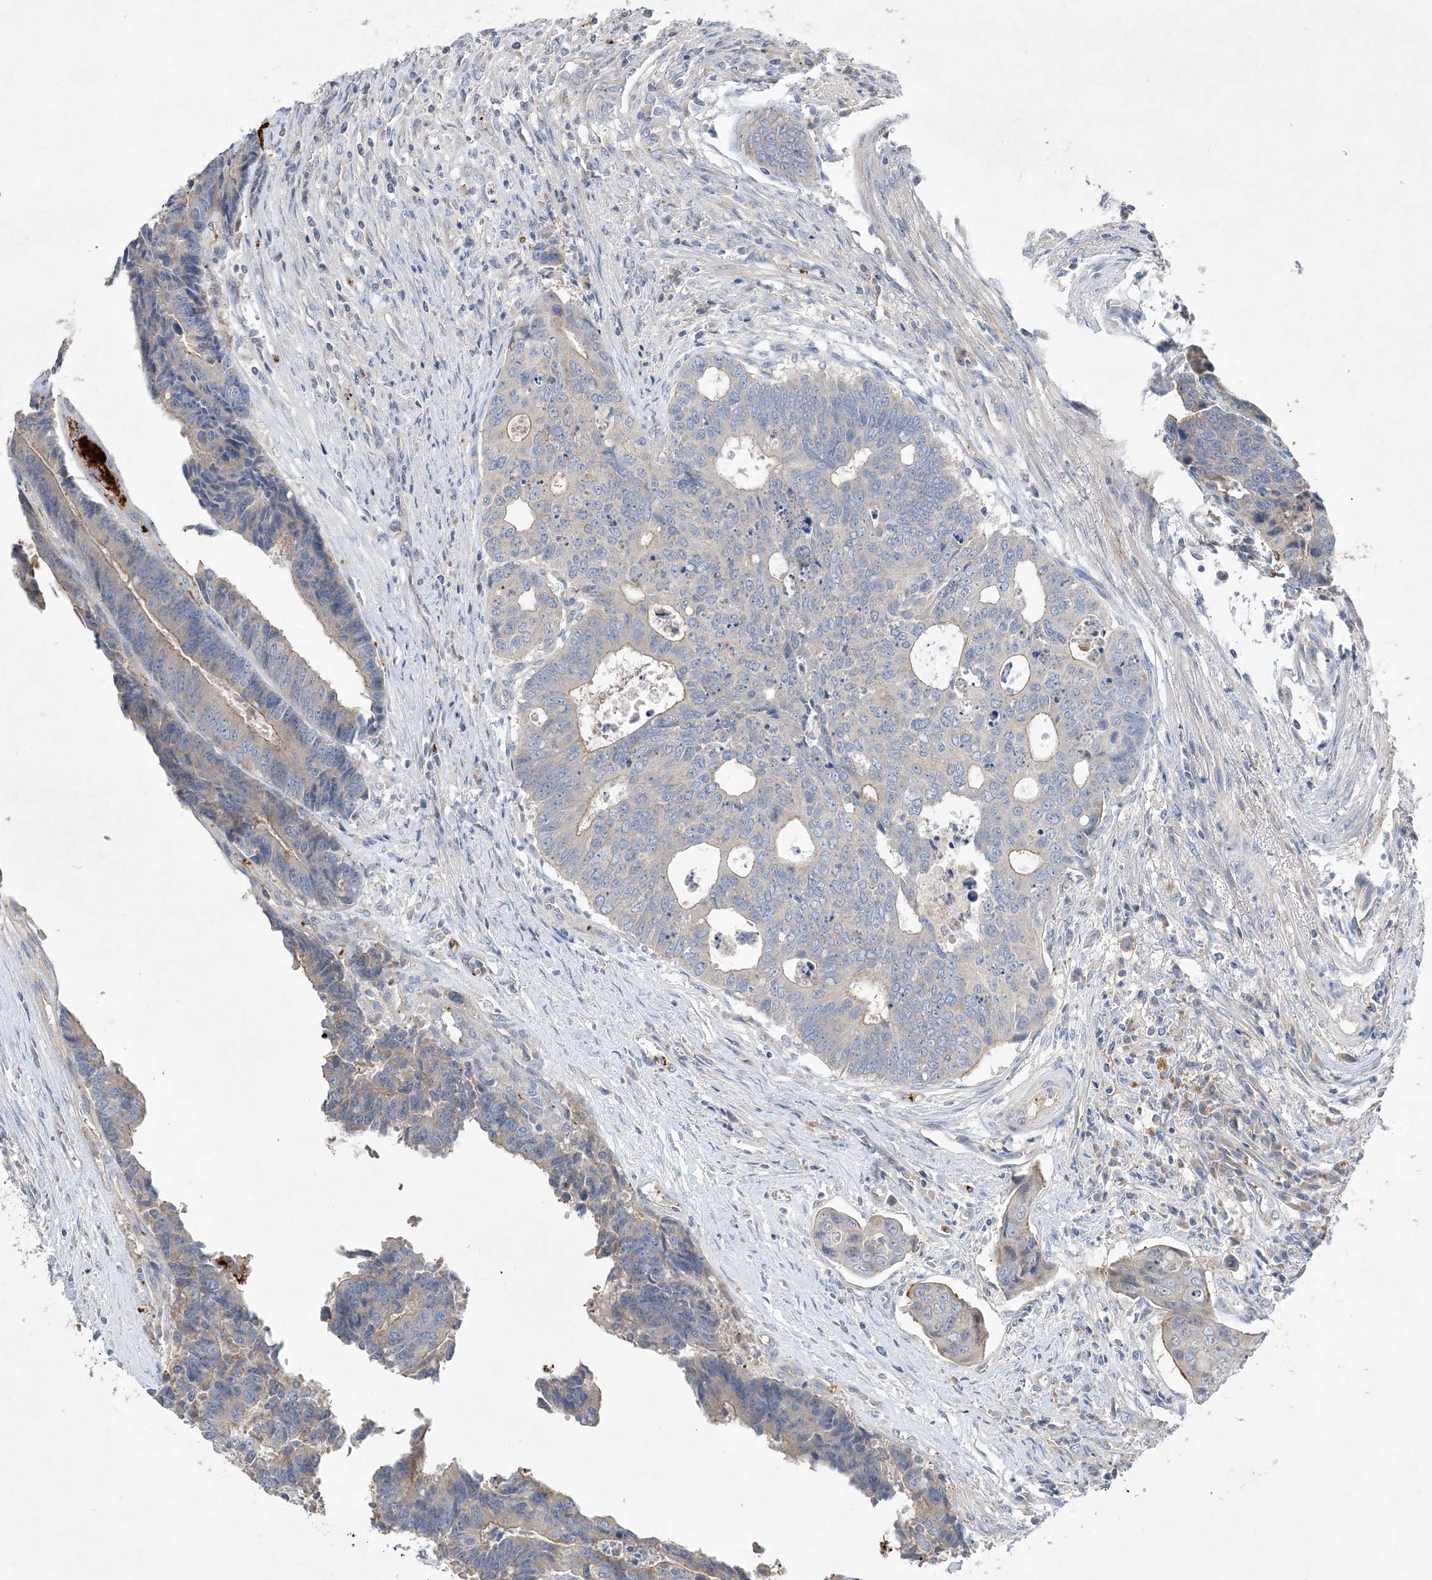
{"staining": {"intensity": "weak", "quantity": "<25%", "location": "cytoplasmic/membranous"}, "tissue": "colorectal cancer", "cell_type": "Tumor cells", "image_type": "cancer", "snomed": [{"axis": "morphology", "description": "Adenocarcinoma, NOS"}, {"axis": "topography", "description": "Rectum"}], "caption": "Immunohistochemical staining of adenocarcinoma (colorectal) exhibits no significant positivity in tumor cells.", "gene": "ADCK2", "patient": {"sex": "male", "age": 84}}